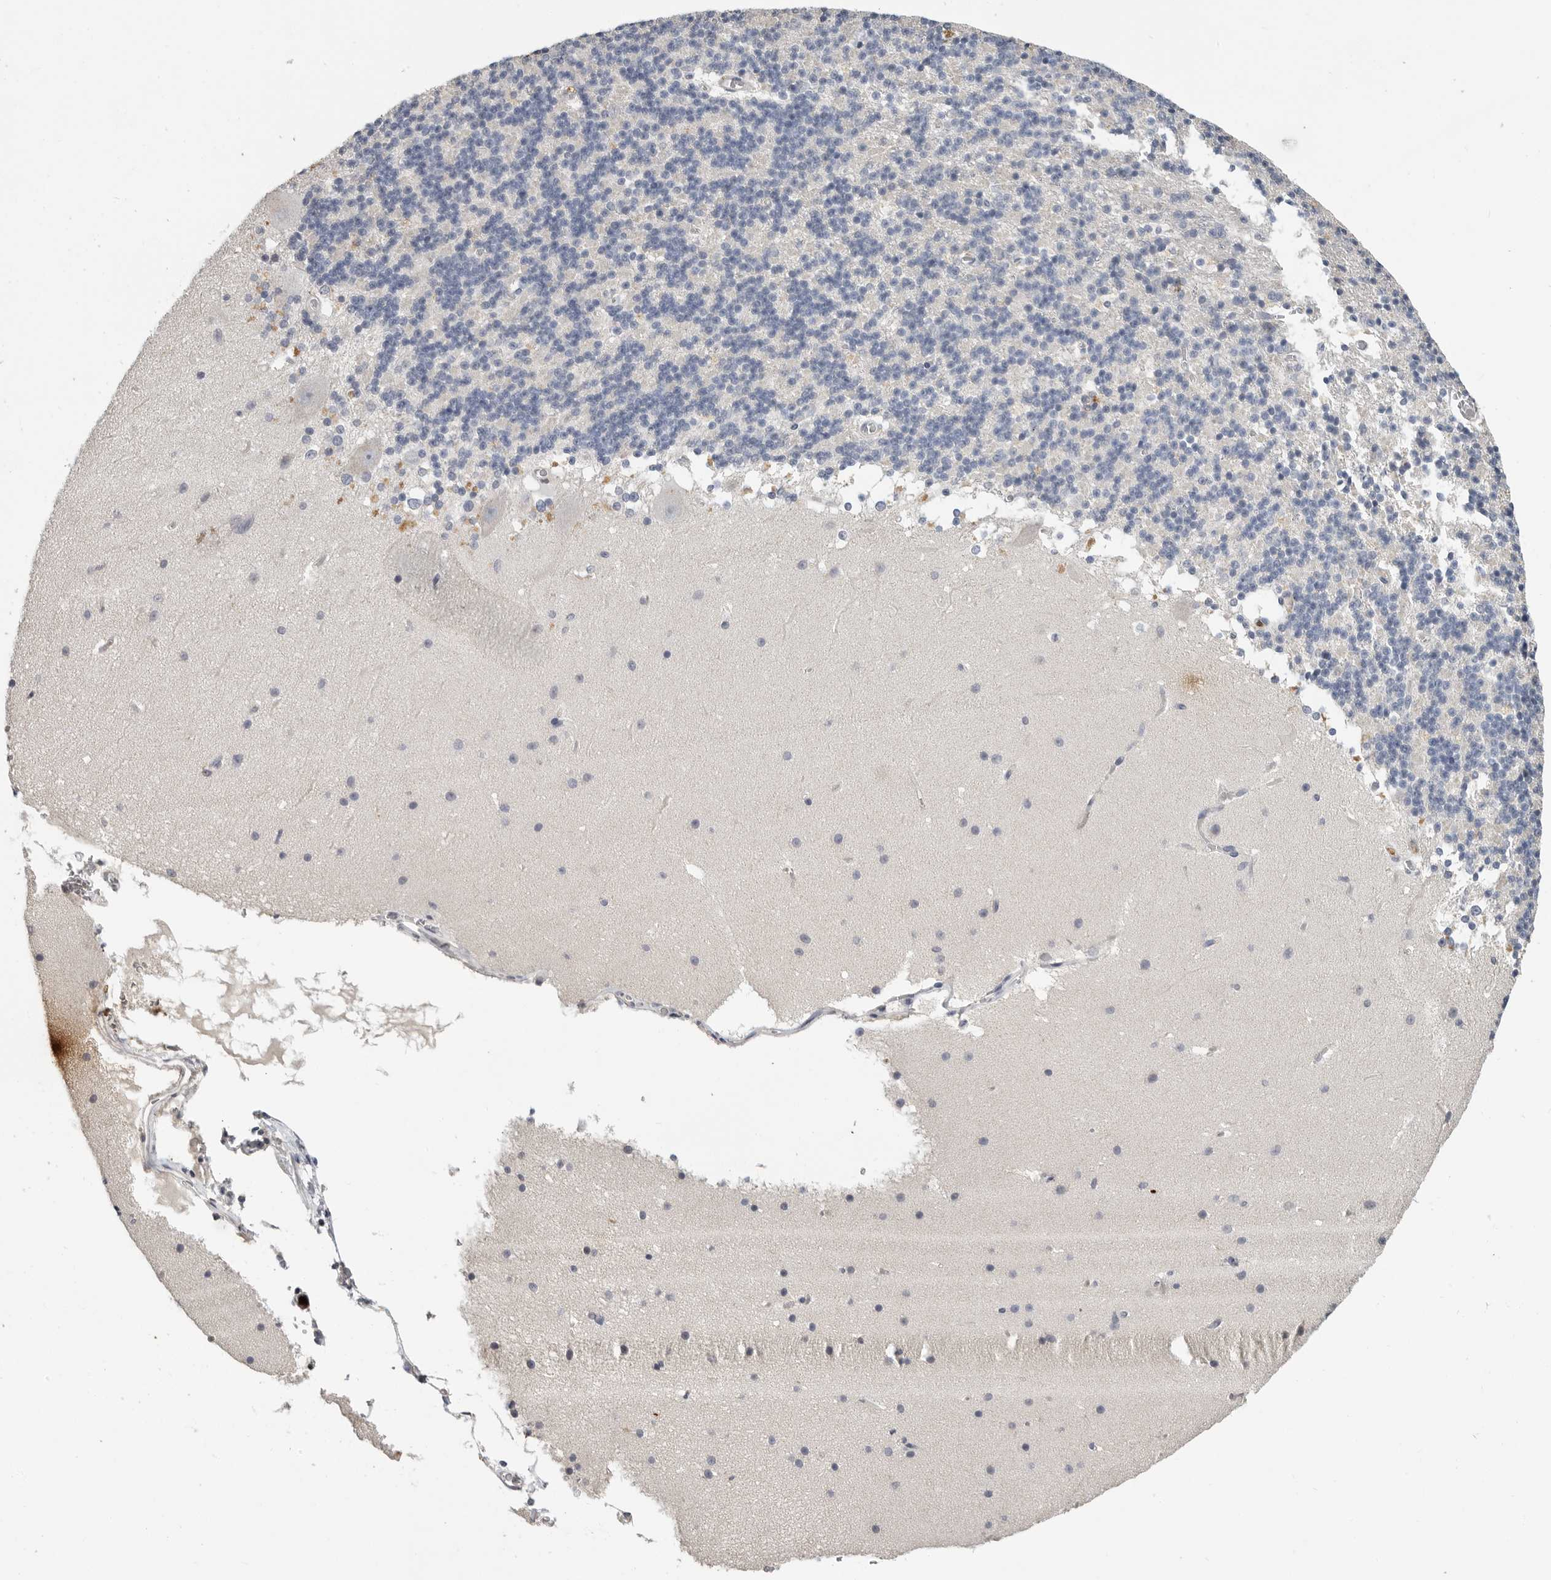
{"staining": {"intensity": "negative", "quantity": "none", "location": "none"}, "tissue": "cerebellum", "cell_type": "Cells in granular layer", "image_type": "normal", "snomed": [{"axis": "morphology", "description": "Normal tissue, NOS"}, {"axis": "topography", "description": "Cerebellum"}], "caption": "Cerebellum stained for a protein using IHC shows no positivity cells in granular layer.", "gene": "LTBR", "patient": {"sex": "female", "age": 19}}